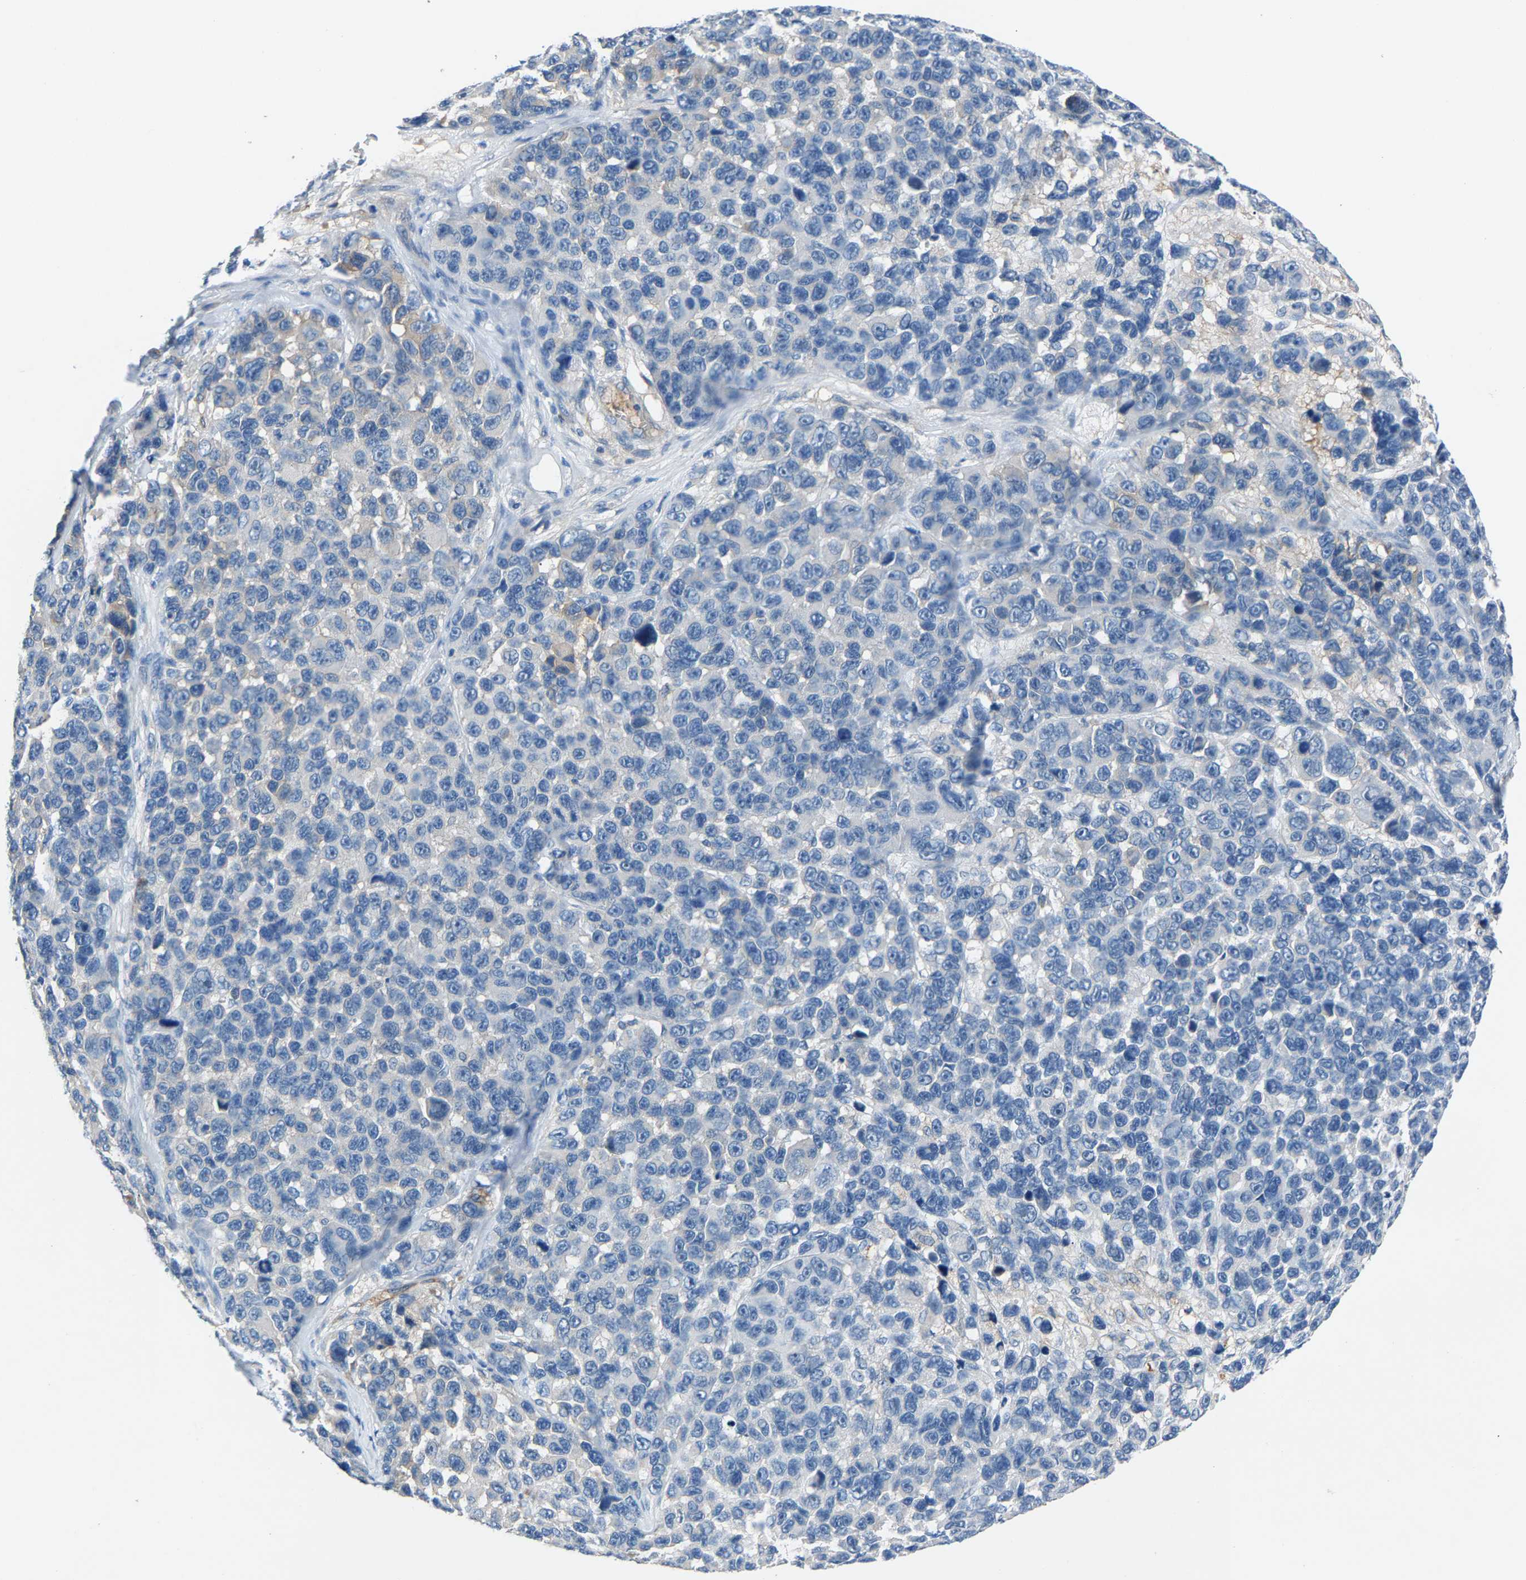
{"staining": {"intensity": "negative", "quantity": "none", "location": "none"}, "tissue": "melanoma", "cell_type": "Tumor cells", "image_type": "cancer", "snomed": [{"axis": "morphology", "description": "Malignant melanoma, NOS"}, {"axis": "topography", "description": "Skin"}], "caption": "Immunohistochemistry (IHC) histopathology image of neoplastic tissue: malignant melanoma stained with DAB displays no significant protein expression in tumor cells.", "gene": "DNAAF5", "patient": {"sex": "male", "age": 53}}